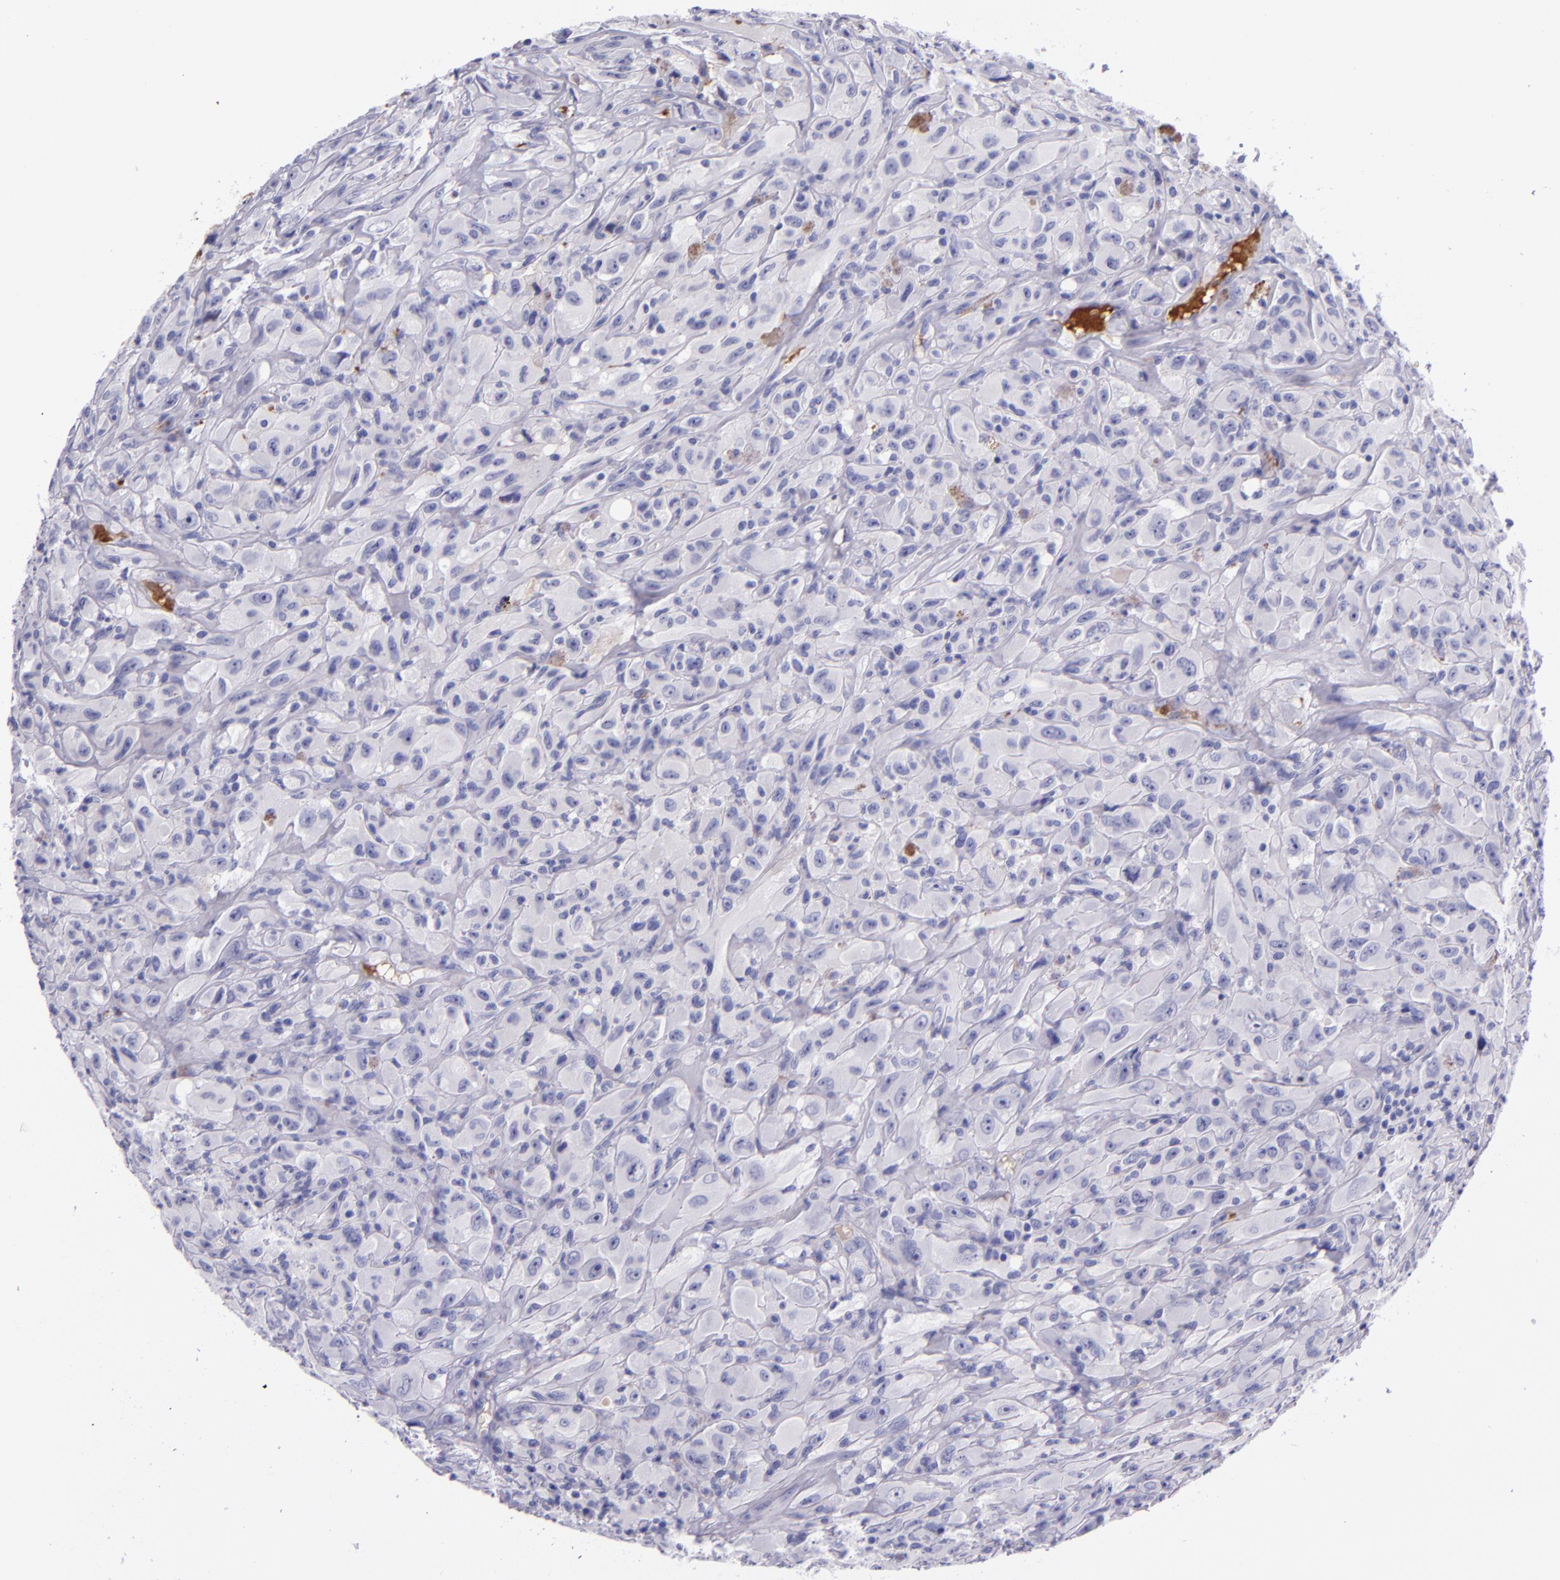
{"staining": {"intensity": "negative", "quantity": "none", "location": "none"}, "tissue": "glioma", "cell_type": "Tumor cells", "image_type": "cancer", "snomed": [{"axis": "morphology", "description": "Glioma, malignant, High grade"}, {"axis": "topography", "description": "Brain"}], "caption": "DAB (3,3'-diaminobenzidine) immunohistochemical staining of glioma displays no significant positivity in tumor cells.", "gene": "KNG1", "patient": {"sex": "male", "age": 48}}